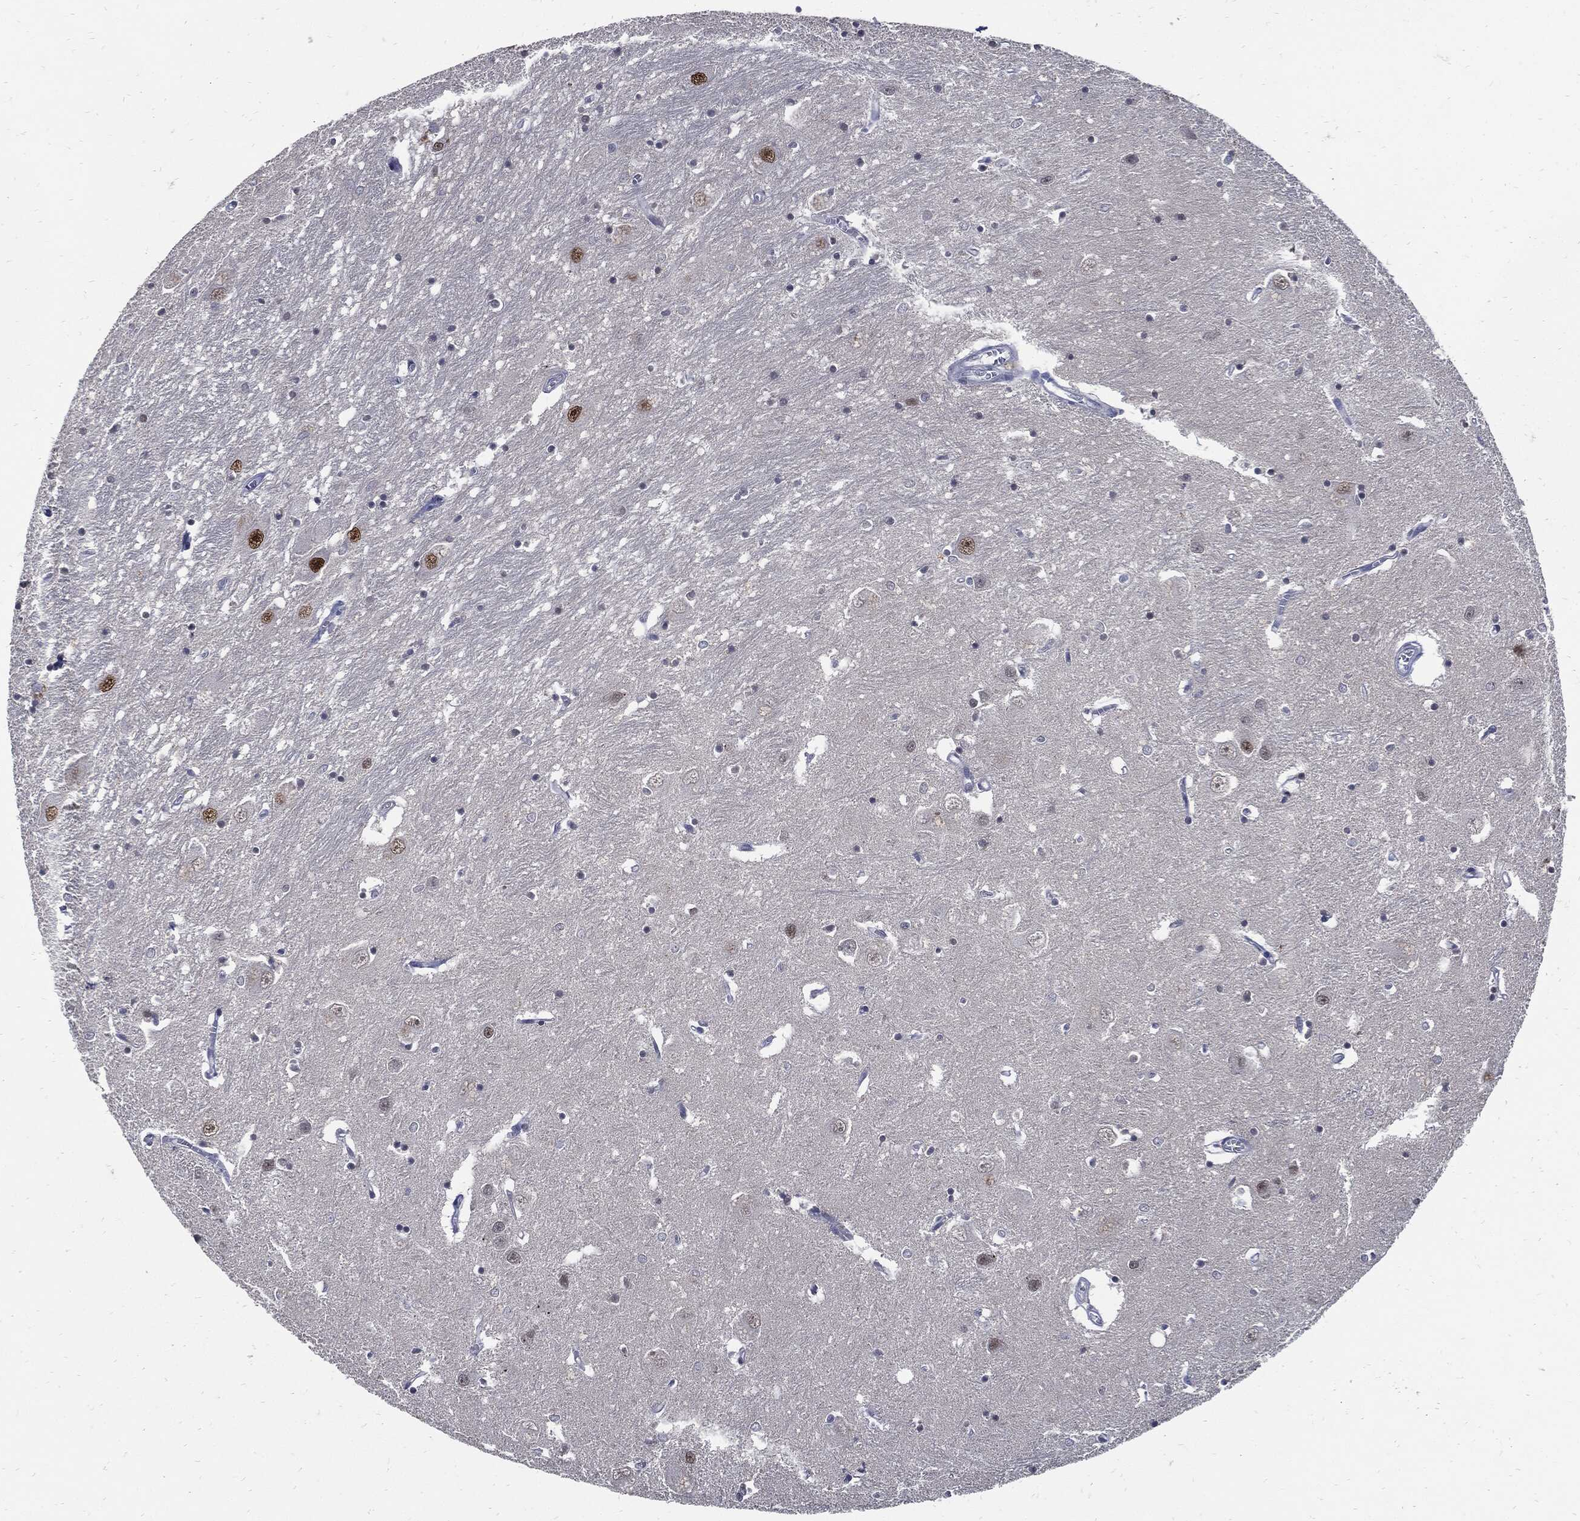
{"staining": {"intensity": "negative", "quantity": "none", "location": "none"}, "tissue": "caudate", "cell_type": "Glial cells", "image_type": "normal", "snomed": [{"axis": "morphology", "description": "Normal tissue, NOS"}, {"axis": "topography", "description": "Lateral ventricle wall"}], "caption": "This is a image of immunohistochemistry (IHC) staining of benign caudate, which shows no positivity in glial cells.", "gene": "NBN", "patient": {"sex": "male", "age": 54}}